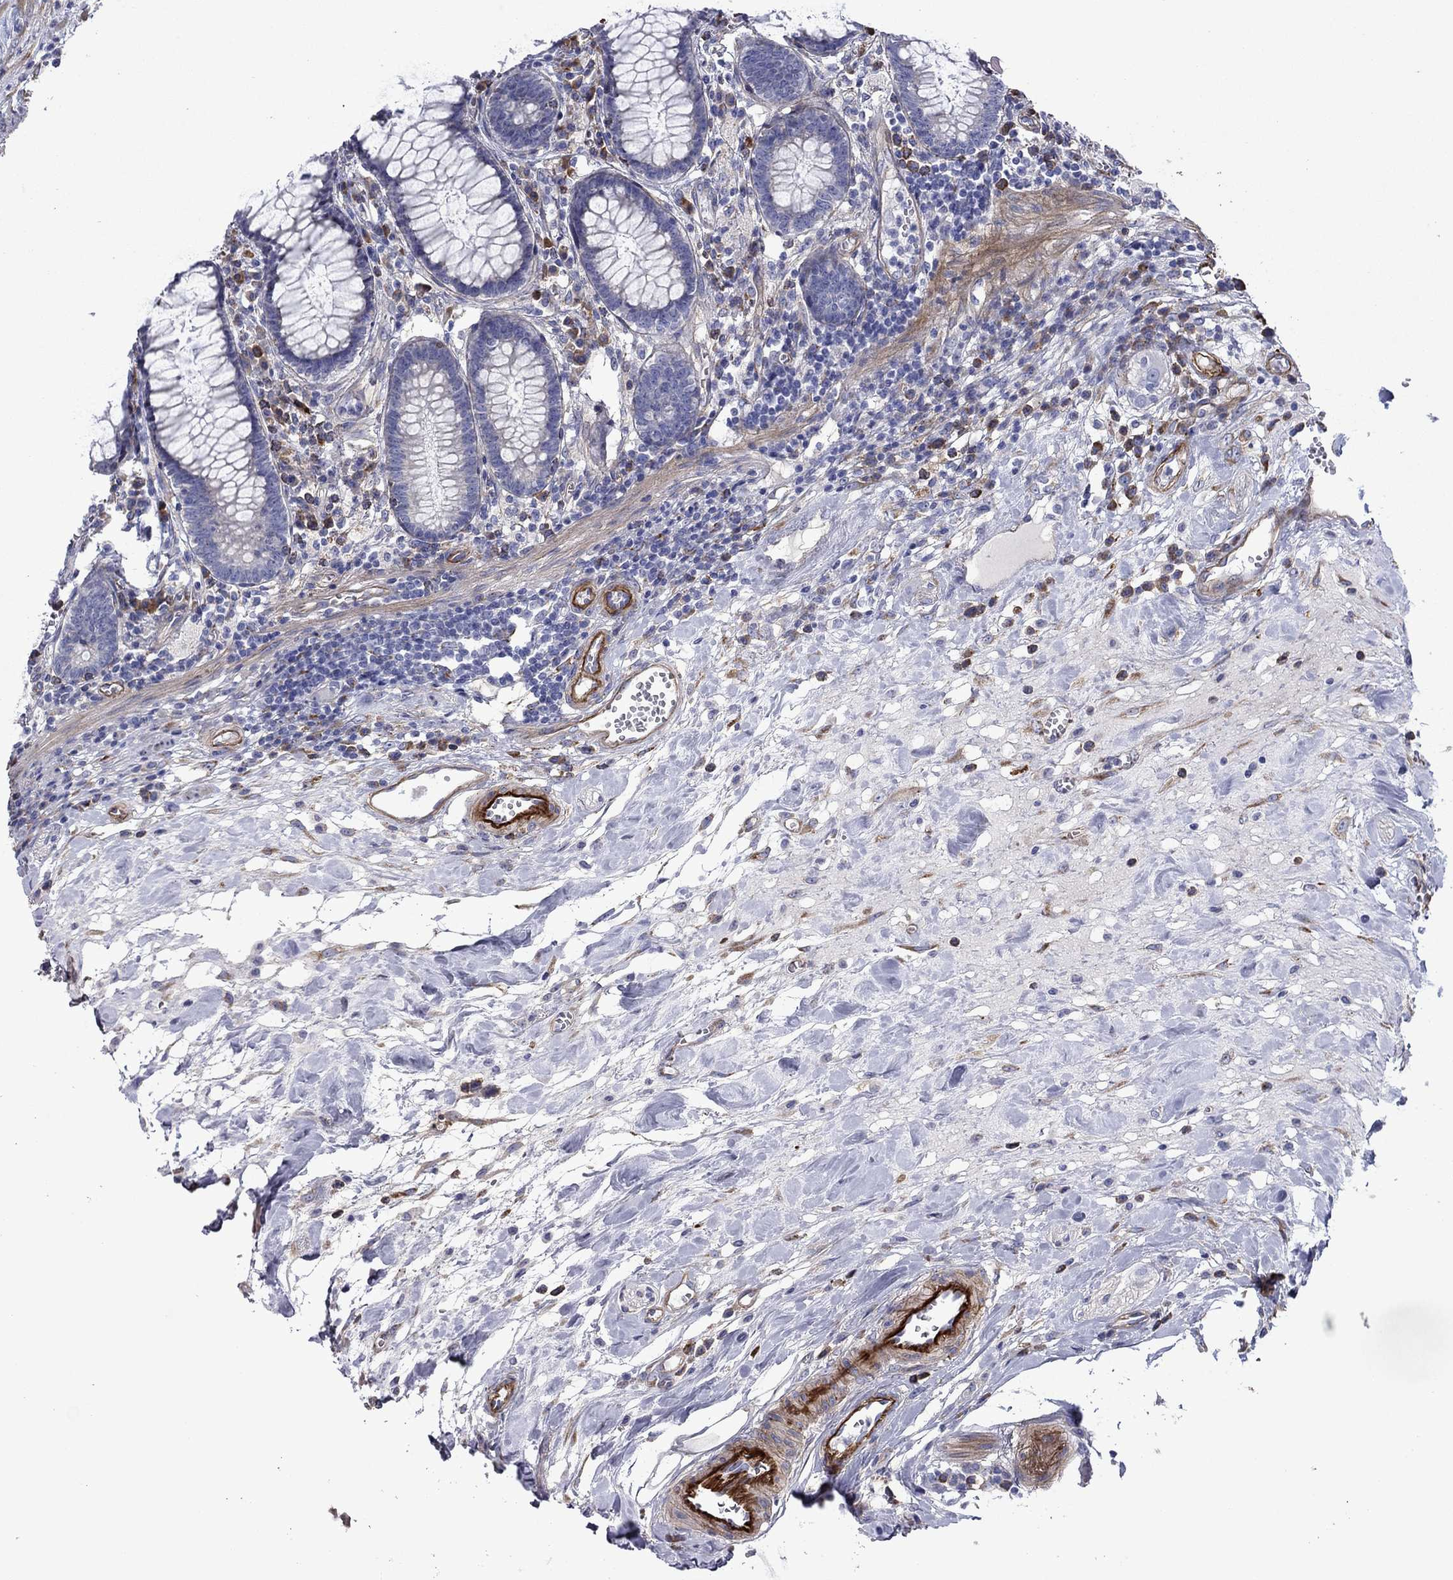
{"staining": {"intensity": "negative", "quantity": "none", "location": "none"}, "tissue": "colon", "cell_type": "Endothelial cells", "image_type": "normal", "snomed": [{"axis": "morphology", "description": "Normal tissue, NOS"}, {"axis": "topography", "description": "Colon"}], "caption": "Immunohistochemical staining of benign colon reveals no significant staining in endothelial cells.", "gene": "HSPG2", "patient": {"sex": "male", "age": 65}}